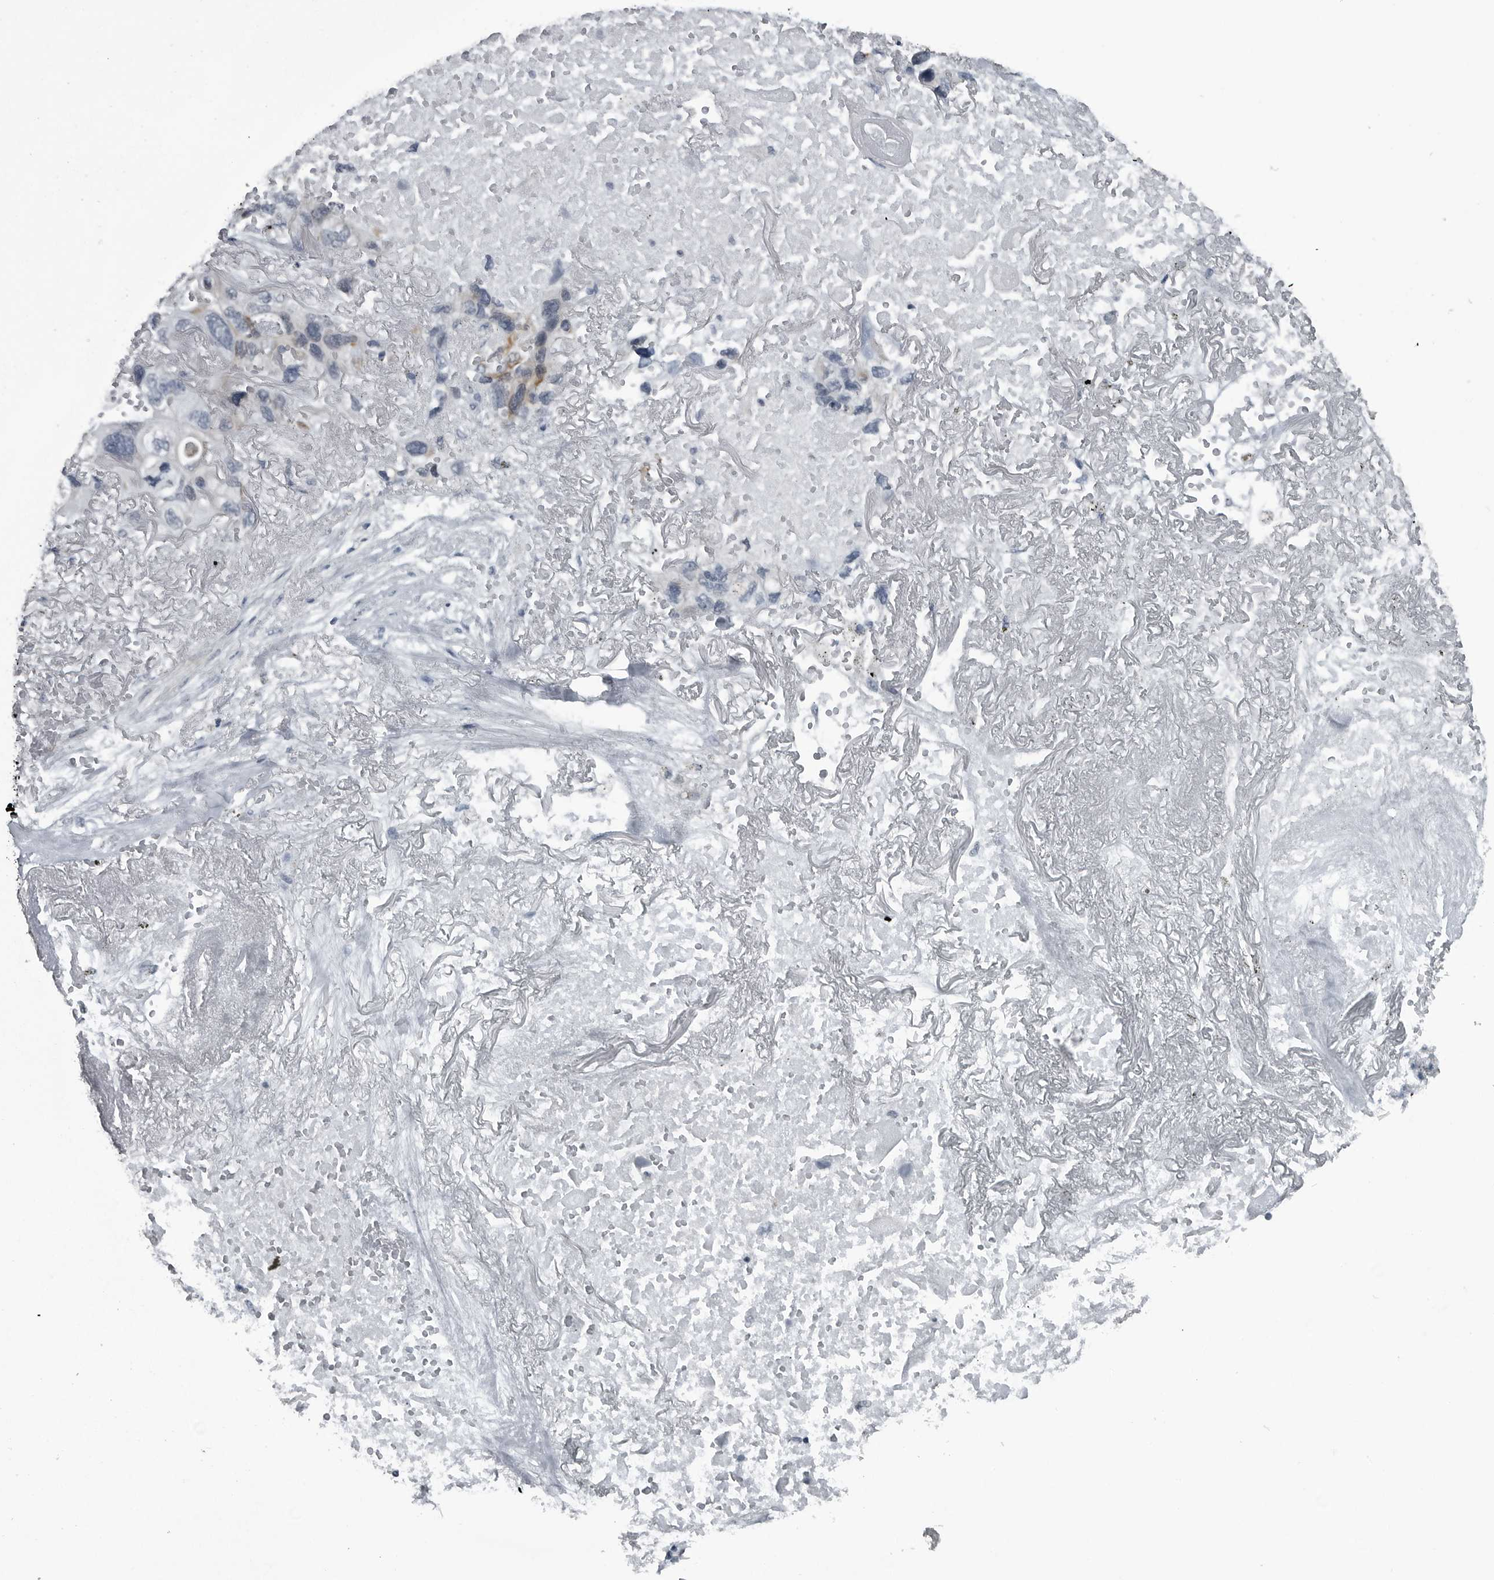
{"staining": {"intensity": "negative", "quantity": "none", "location": "none"}, "tissue": "lung cancer", "cell_type": "Tumor cells", "image_type": "cancer", "snomed": [{"axis": "morphology", "description": "Squamous cell carcinoma, NOS"}, {"axis": "topography", "description": "Lung"}], "caption": "Protein analysis of lung cancer exhibits no significant positivity in tumor cells.", "gene": "DNAAF11", "patient": {"sex": "female", "age": 73}}